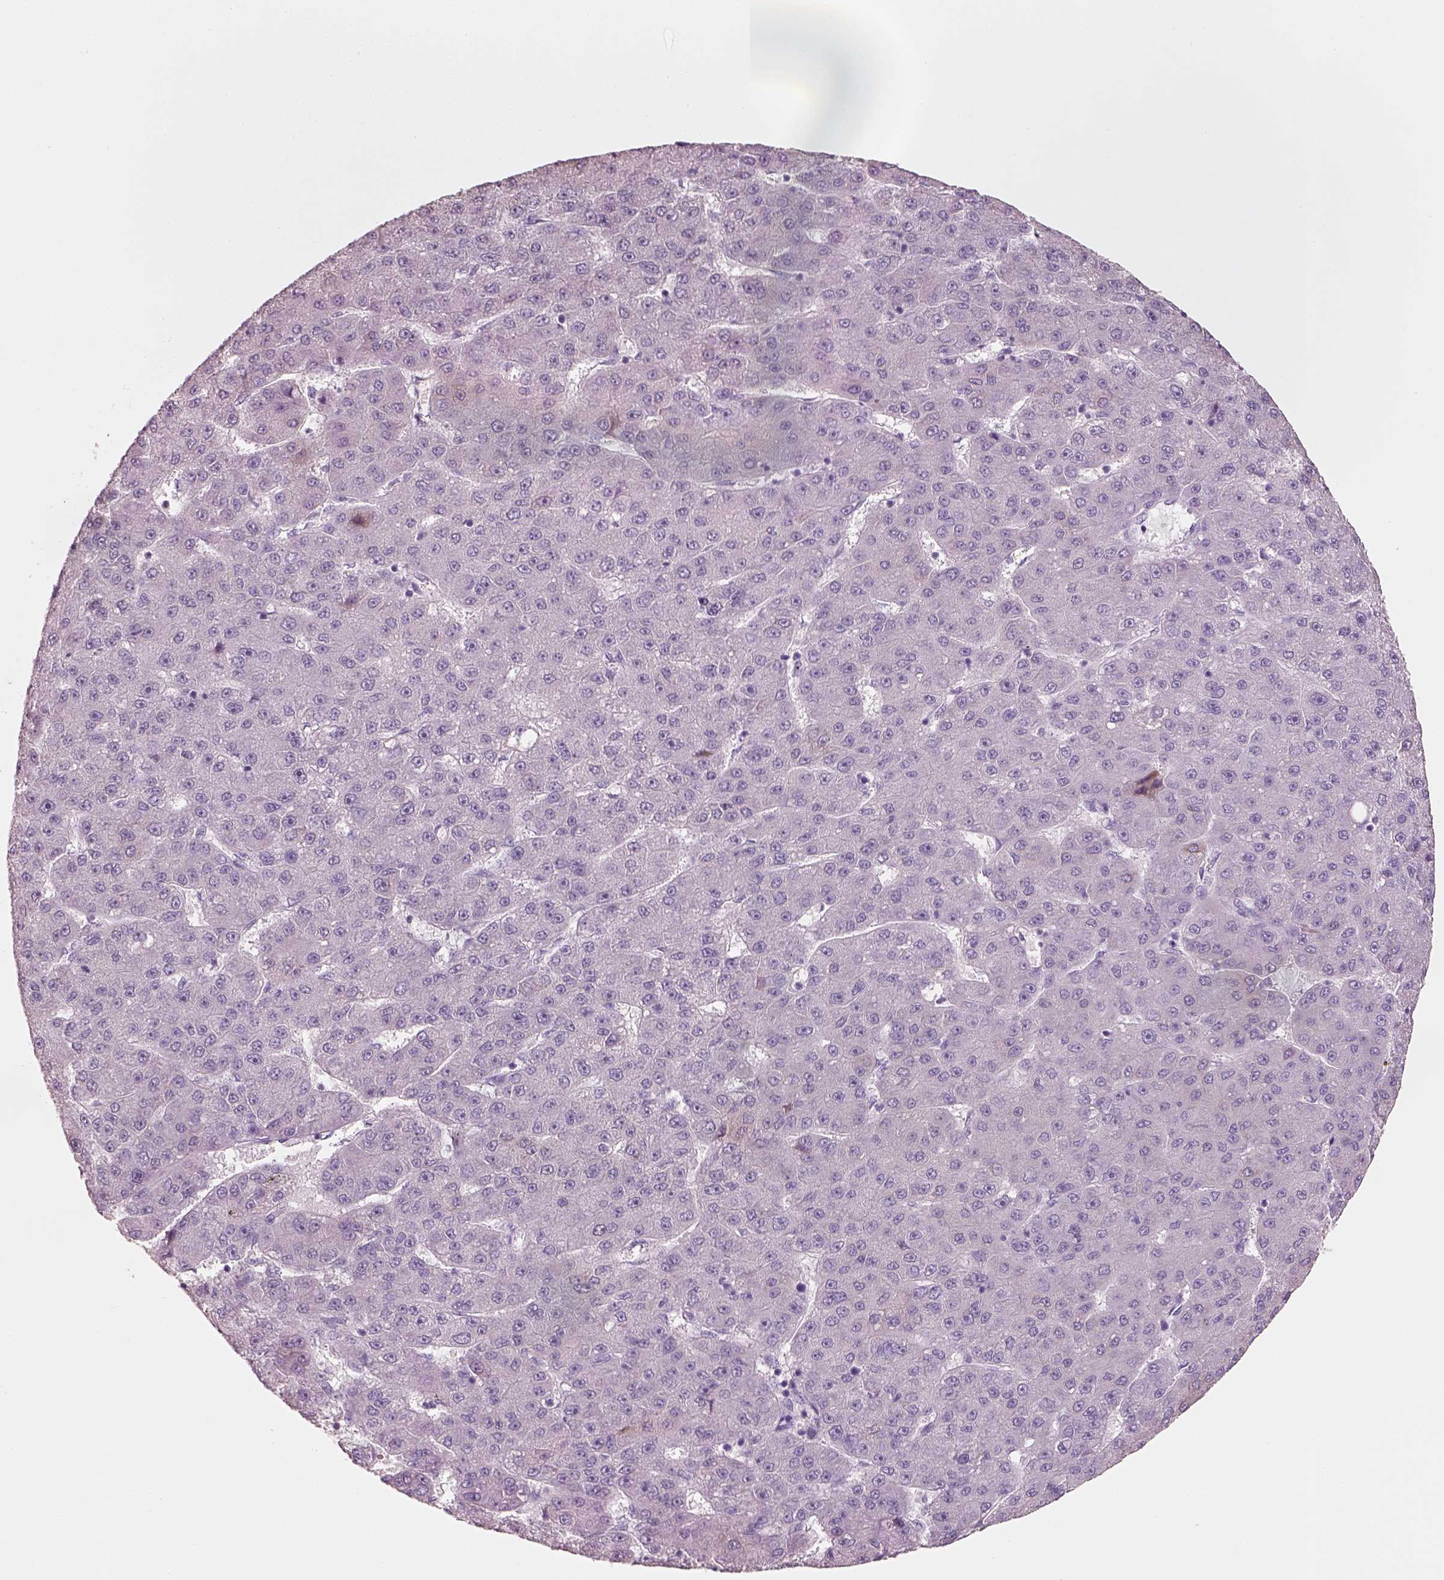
{"staining": {"intensity": "negative", "quantity": "none", "location": "none"}, "tissue": "liver cancer", "cell_type": "Tumor cells", "image_type": "cancer", "snomed": [{"axis": "morphology", "description": "Carcinoma, Hepatocellular, NOS"}, {"axis": "topography", "description": "Liver"}], "caption": "Immunohistochemistry image of liver cancer (hepatocellular carcinoma) stained for a protein (brown), which reveals no expression in tumor cells.", "gene": "PNOC", "patient": {"sex": "male", "age": 67}}